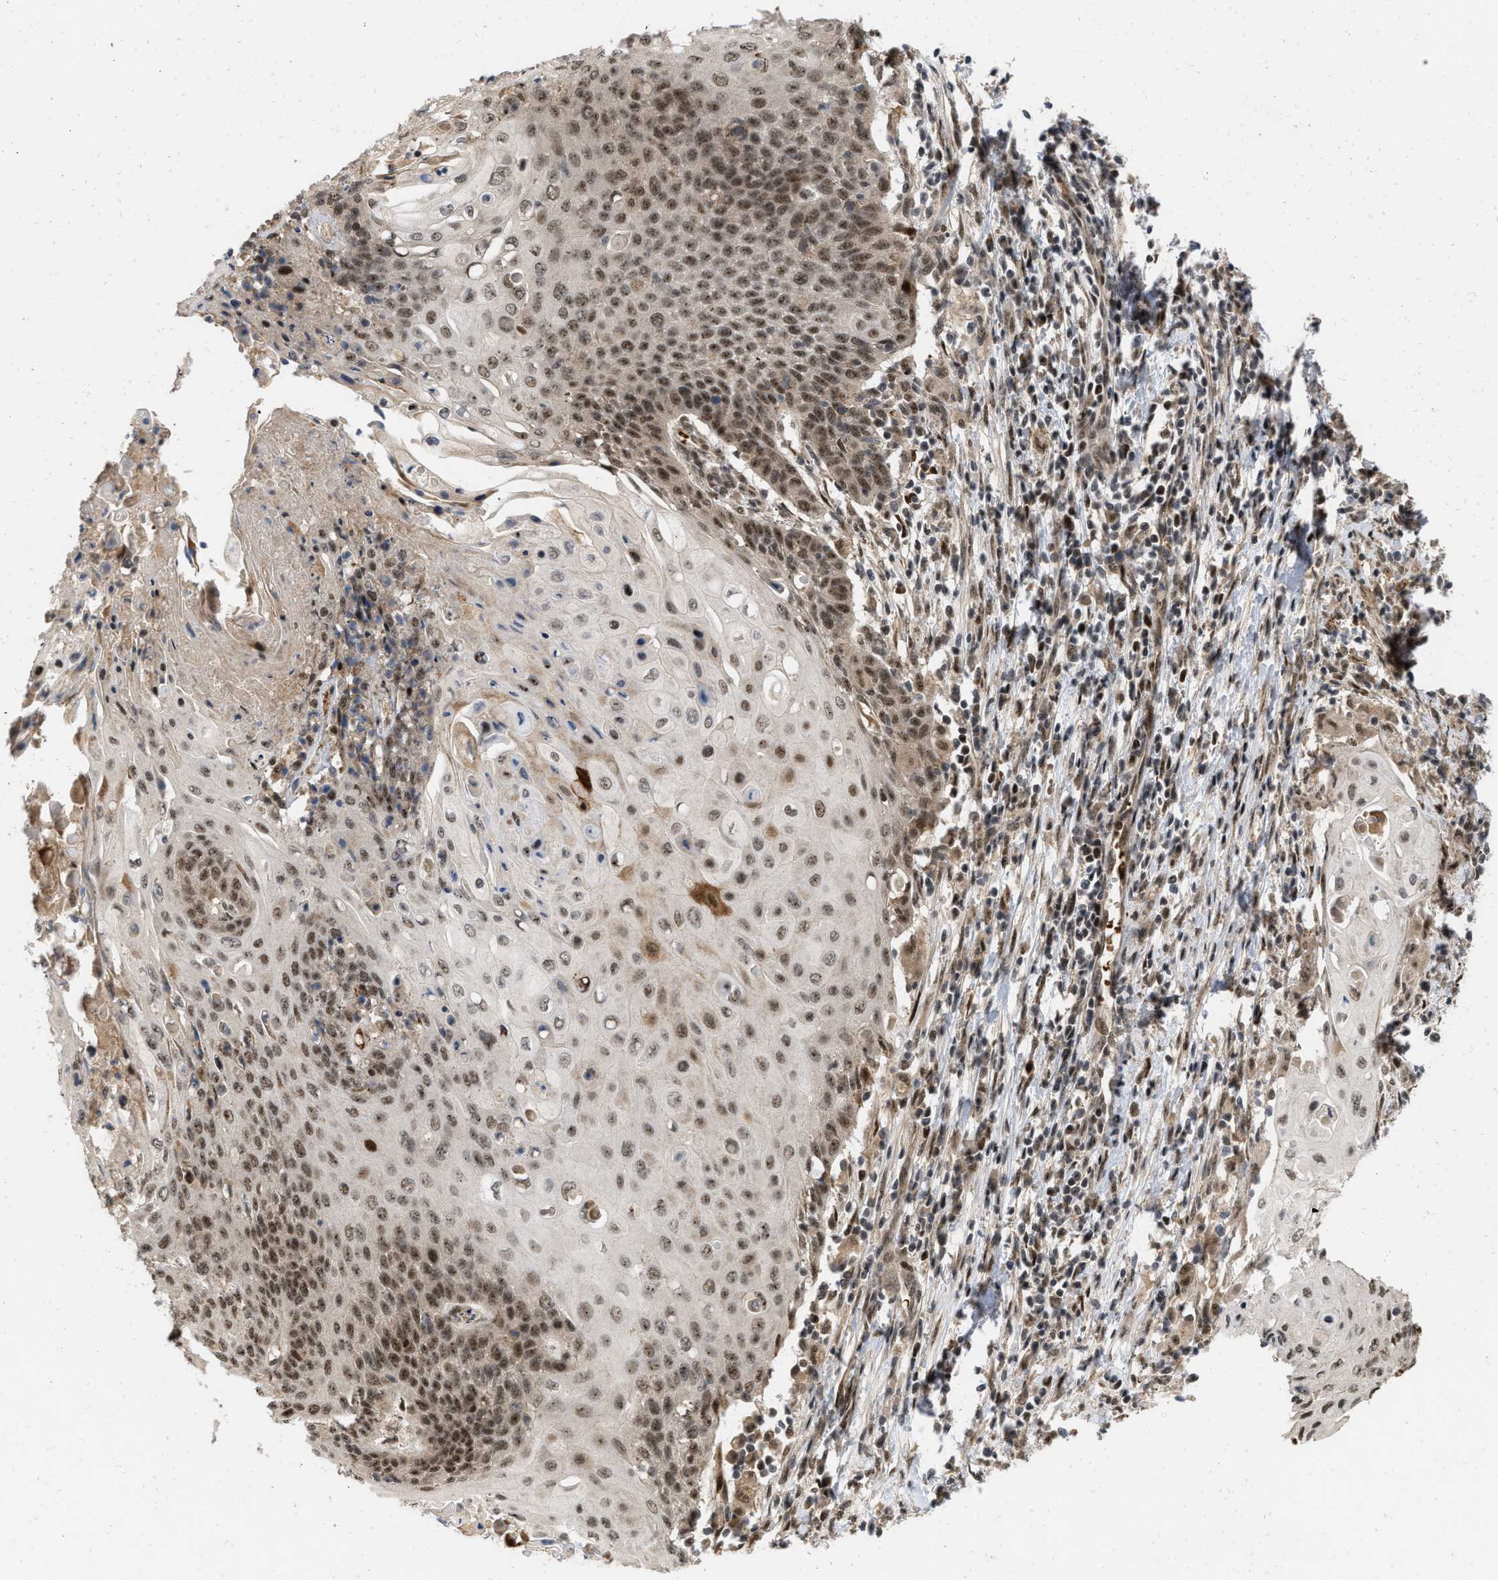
{"staining": {"intensity": "strong", "quantity": ">75%", "location": "nuclear"}, "tissue": "cervical cancer", "cell_type": "Tumor cells", "image_type": "cancer", "snomed": [{"axis": "morphology", "description": "Squamous cell carcinoma, NOS"}, {"axis": "topography", "description": "Cervix"}], "caption": "Tumor cells demonstrate high levels of strong nuclear staining in about >75% of cells in human cervical squamous cell carcinoma.", "gene": "ANKRD11", "patient": {"sex": "female", "age": 39}}